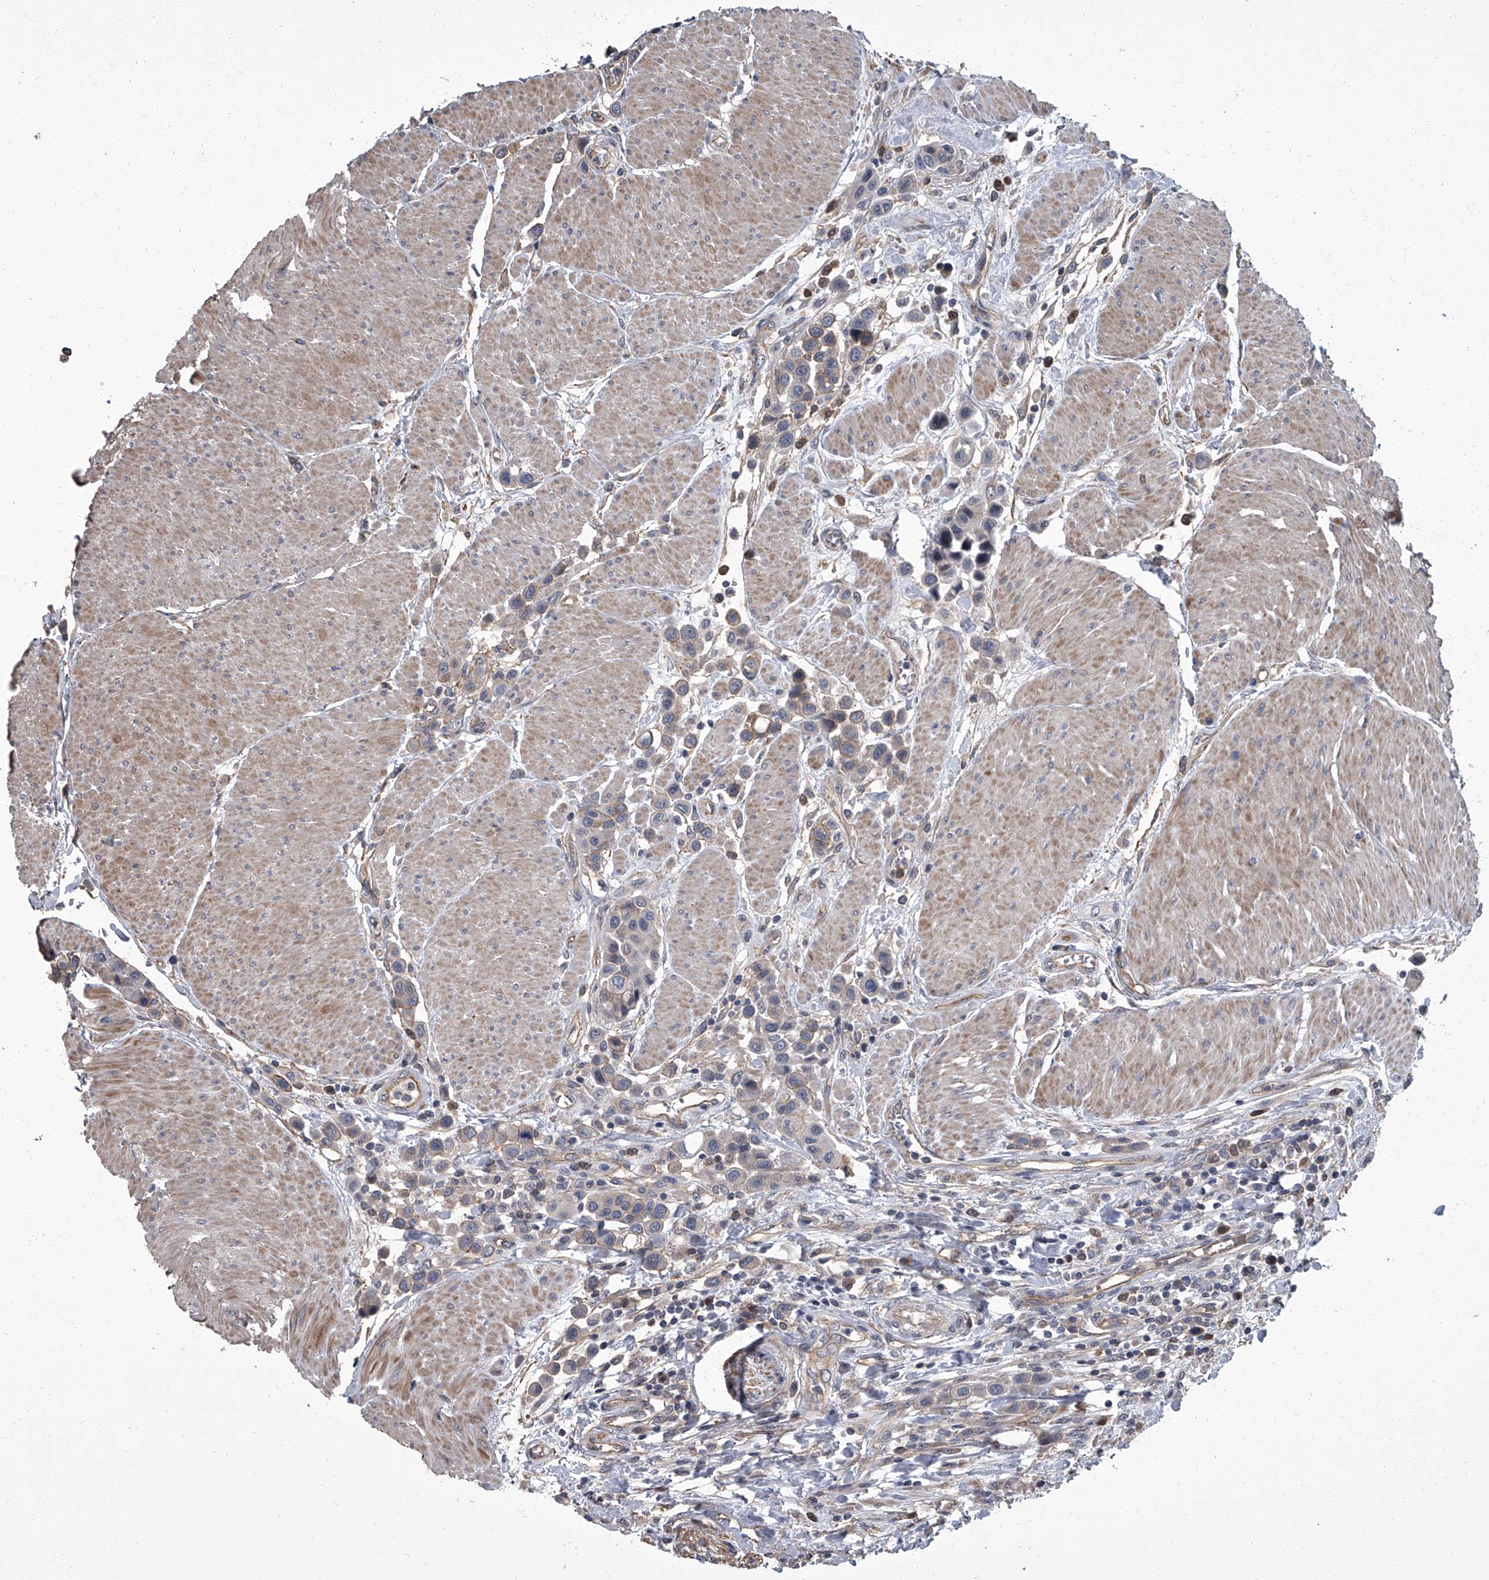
{"staining": {"intensity": "moderate", "quantity": "<25%", "location": "cytoplasmic/membranous"}, "tissue": "urothelial cancer", "cell_type": "Tumor cells", "image_type": "cancer", "snomed": [{"axis": "morphology", "description": "Urothelial carcinoma, High grade"}, {"axis": "topography", "description": "Urinary bladder"}], "caption": "The immunohistochemical stain highlights moderate cytoplasmic/membranous positivity in tumor cells of urothelial cancer tissue.", "gene": "SIRT4", "patient": {"sex": "male", "age": 50}}